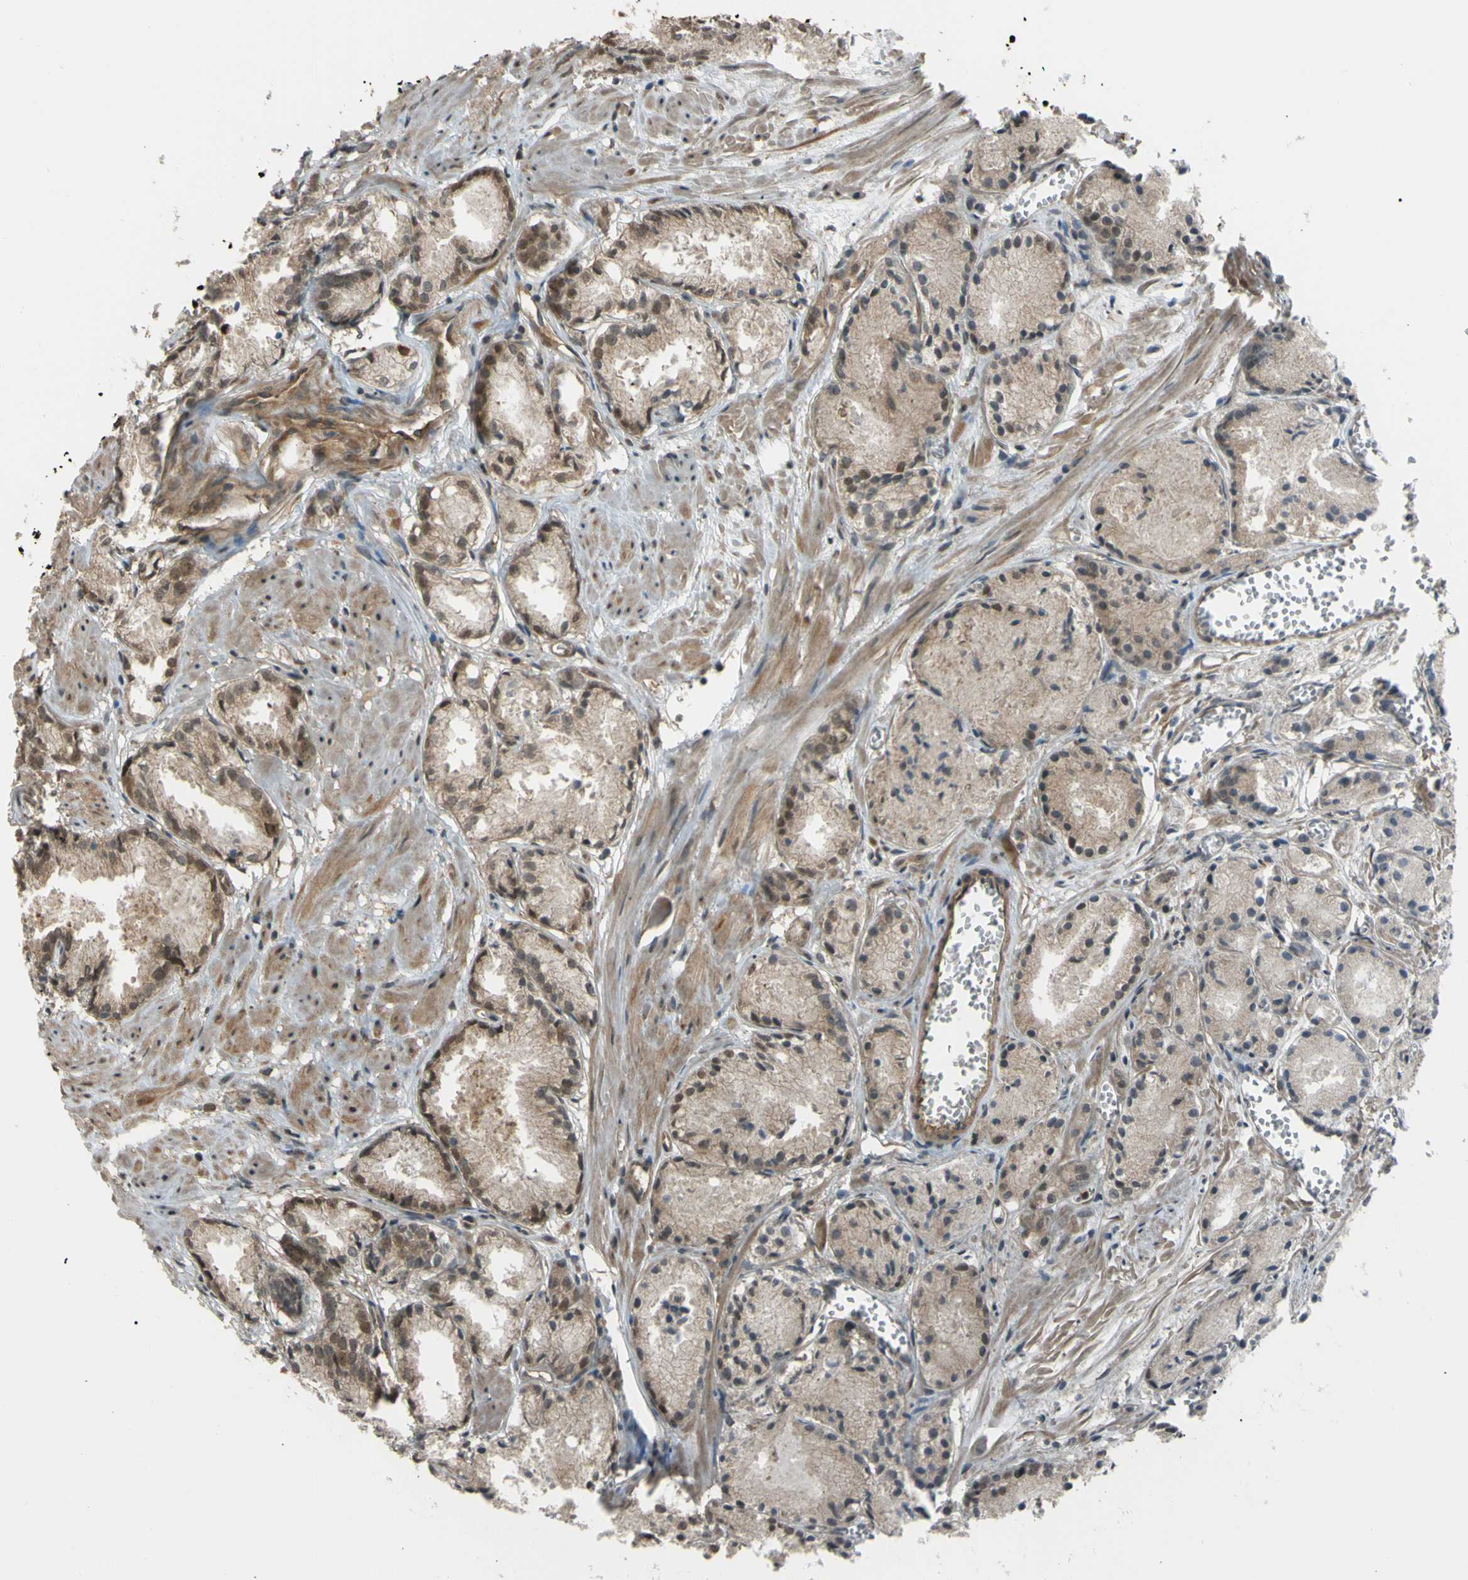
{"staining": {"intensity": "weak", "quantity": "25%-75%", "location": "cytoplasmic/membranous,nuclear"}, "tissue": "prostate cancer", "cell_type": "Tumor cells", "image_type": "cancer", "snomed": [{"axis": "morphology", "description": "Adenocarcinoma, Low grade"}, {"axis": "topography", "description": "Prostate"}], "caption": "A micrograph of prostate cancer stained for a protein demonstrates weak cytoplasmic/membranous and nuclear brown staining in tumor cells.", "gene": "FLII", "patient": {"sex": "male", "age": 72}}